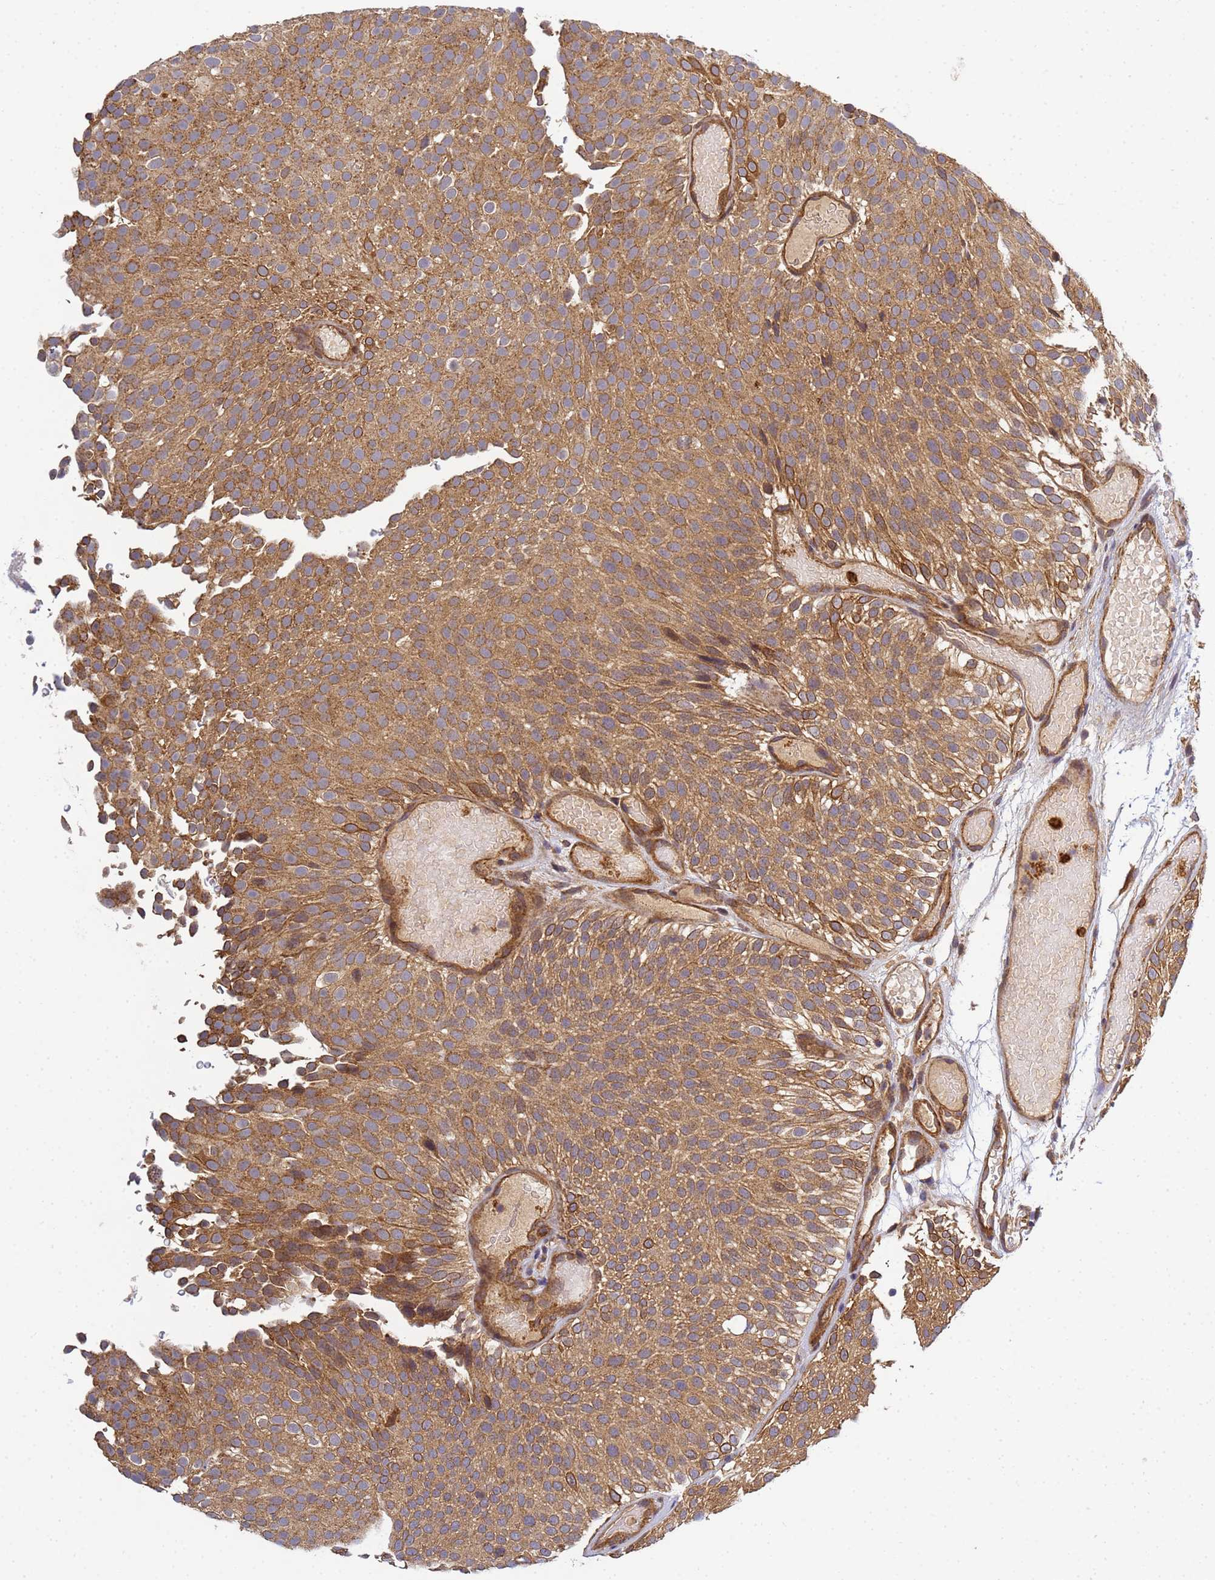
{"staining": {"intensity": "moderate", "quantity": ">75%", "location": "cytoplasmic/membranous"}, "tissue": "urothelial cancer", "cell_type": "Tumor cells", "image_type": "cancer", "snomed": [{"axis": "morphology", "description": "Urothelial carcinoma, Low grade"}, {"axis": "topography", "description": "Urinary bladder"}], "caption": "Tumor cells demonstrate moderate cytoplasmic/membranous positivity in approximately >75% of cells in low-grade urothelial carcinoma.", "gene": "C8orf34", "patient": {"sex": "male", "age": 78}}